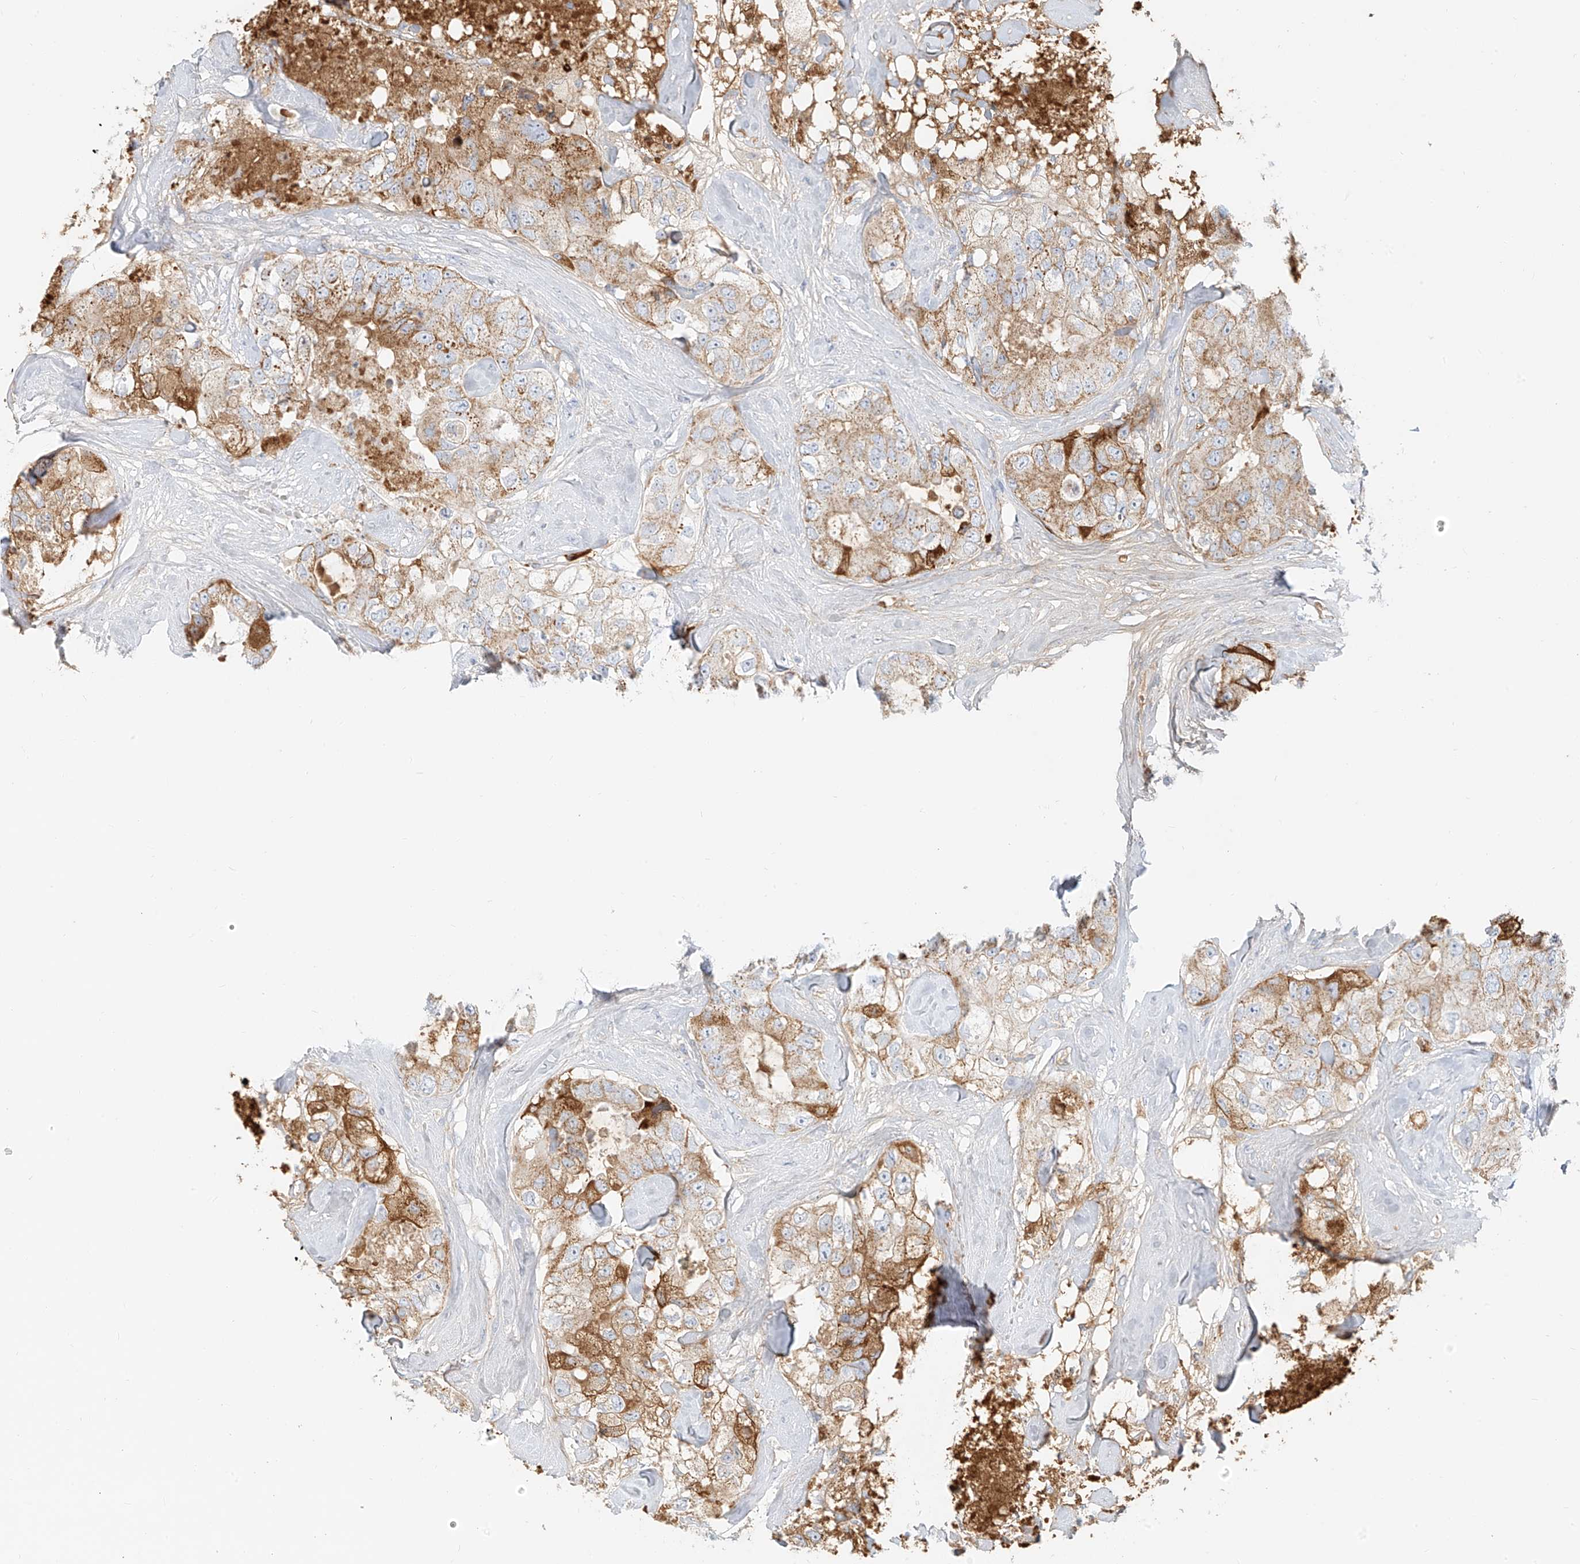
{"staining": {"intensity": "moderate", "quantity": "25%-75%", "location": "cytoplasmic/membranous"}, "tissue": "breast cancer", "cell_type": "Tumor cells", "image_type": "cancer", "snomed": [{"axis": "morphology", "description": "Duct carcinoma"}, {"axis": "topography", "description": "Breast"}], "caption": "Human breast cancer (infiltrating ductal carcinoma) stained with a protein marker displays moderate staining in tumor cells.", "gene": "OCSTAMP", "patient": {"sex": "female", "age": 62}}